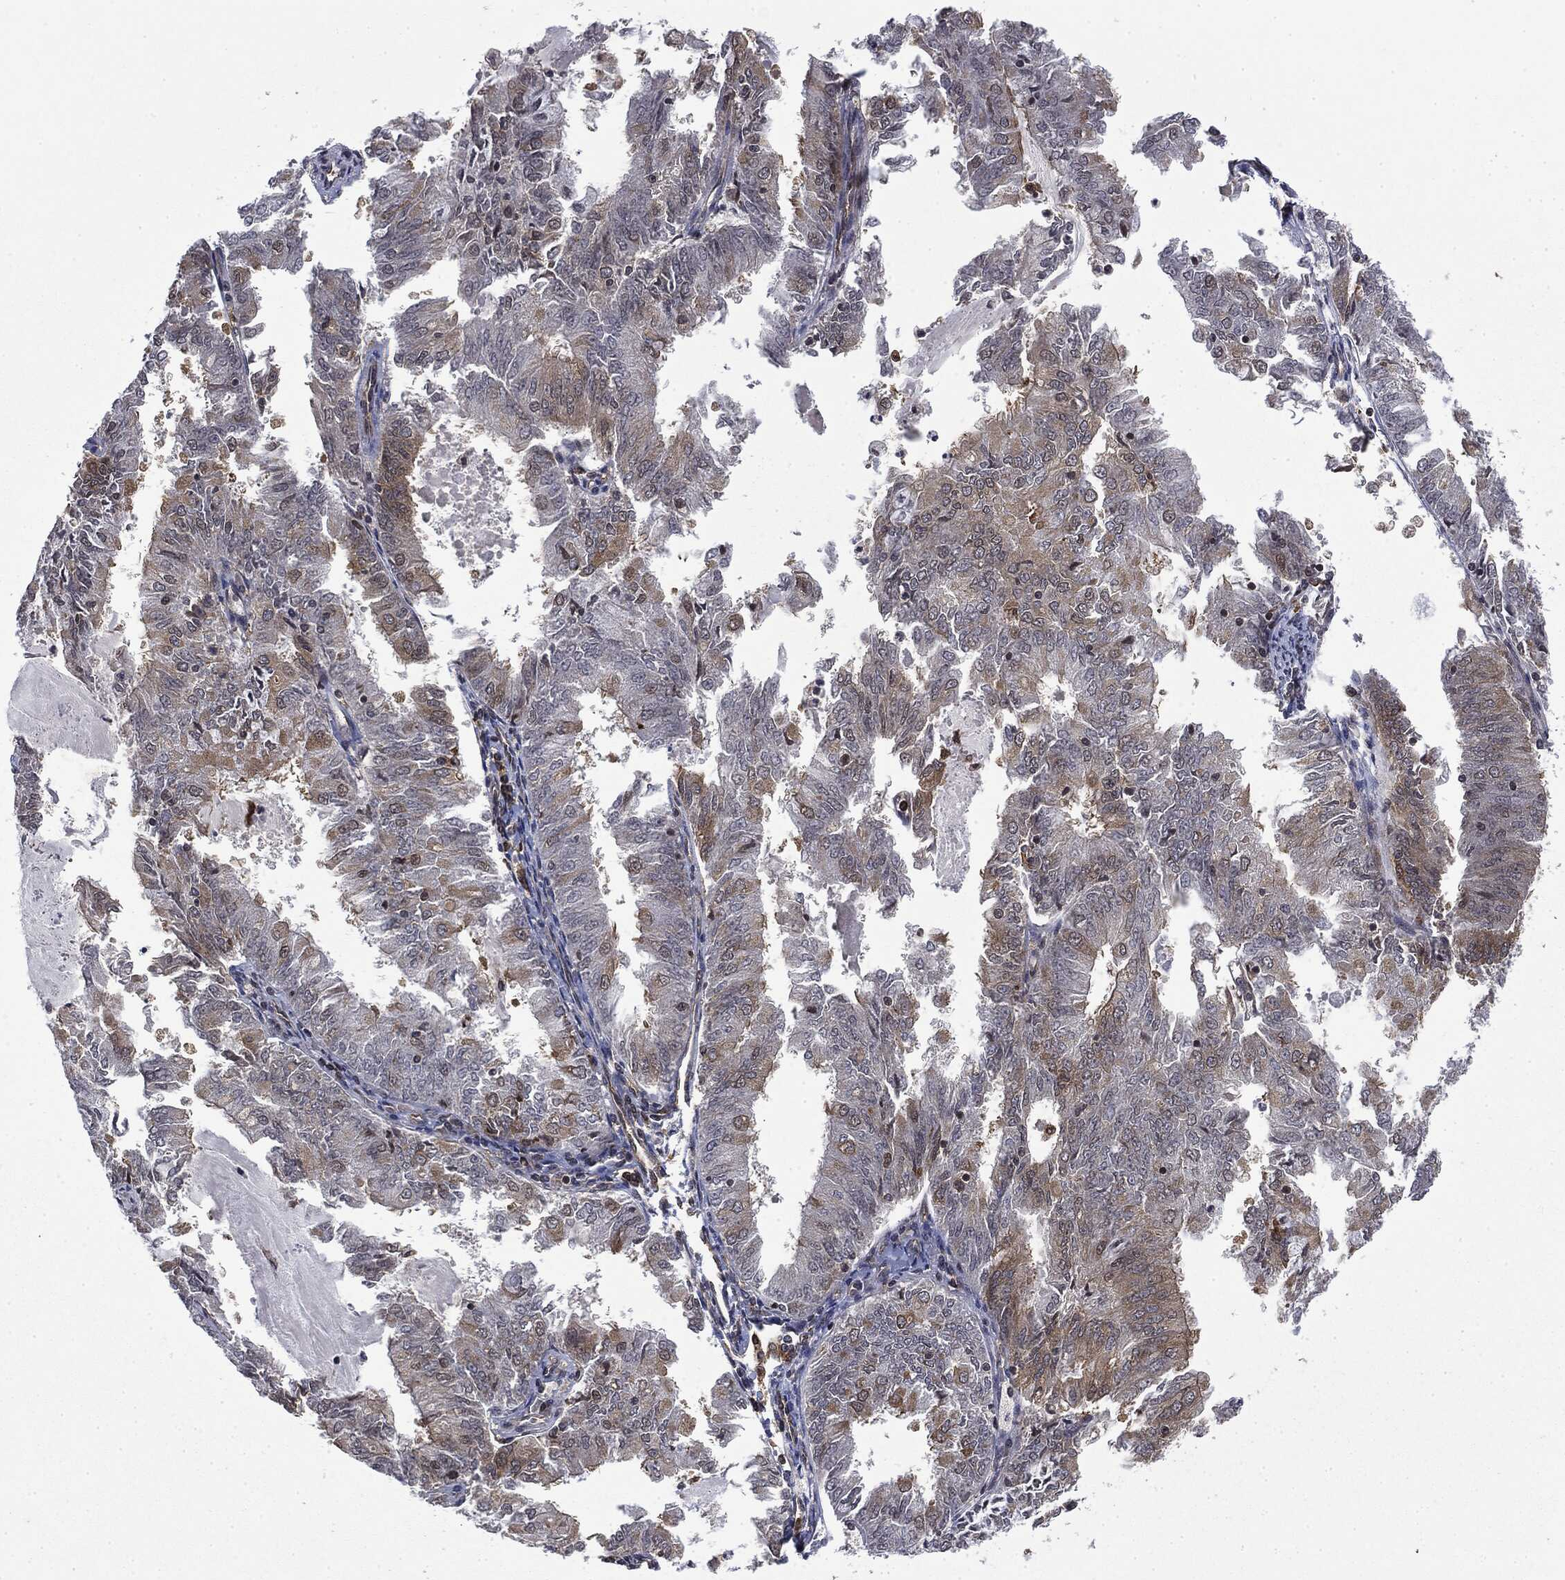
{"staining": {"intensity": "weak", "quantity": "<25%", "location": "cytoplasmic/membranous"}, "tissue": "endometrial cancer", "cell_type": "Tumor cells", "image_type": "cancer", "snomed": [{"axis": "morphology", "description": "Adenocarcinoma, NOS"}, {"axis": "topography", "description": "Endometrium"}], "caption": "Photomicrograph shows no significant protein staining in tumor cells of endometrial cancer.", "gene": "SNX5", "patient": {"sex": "female", "age": 57}}